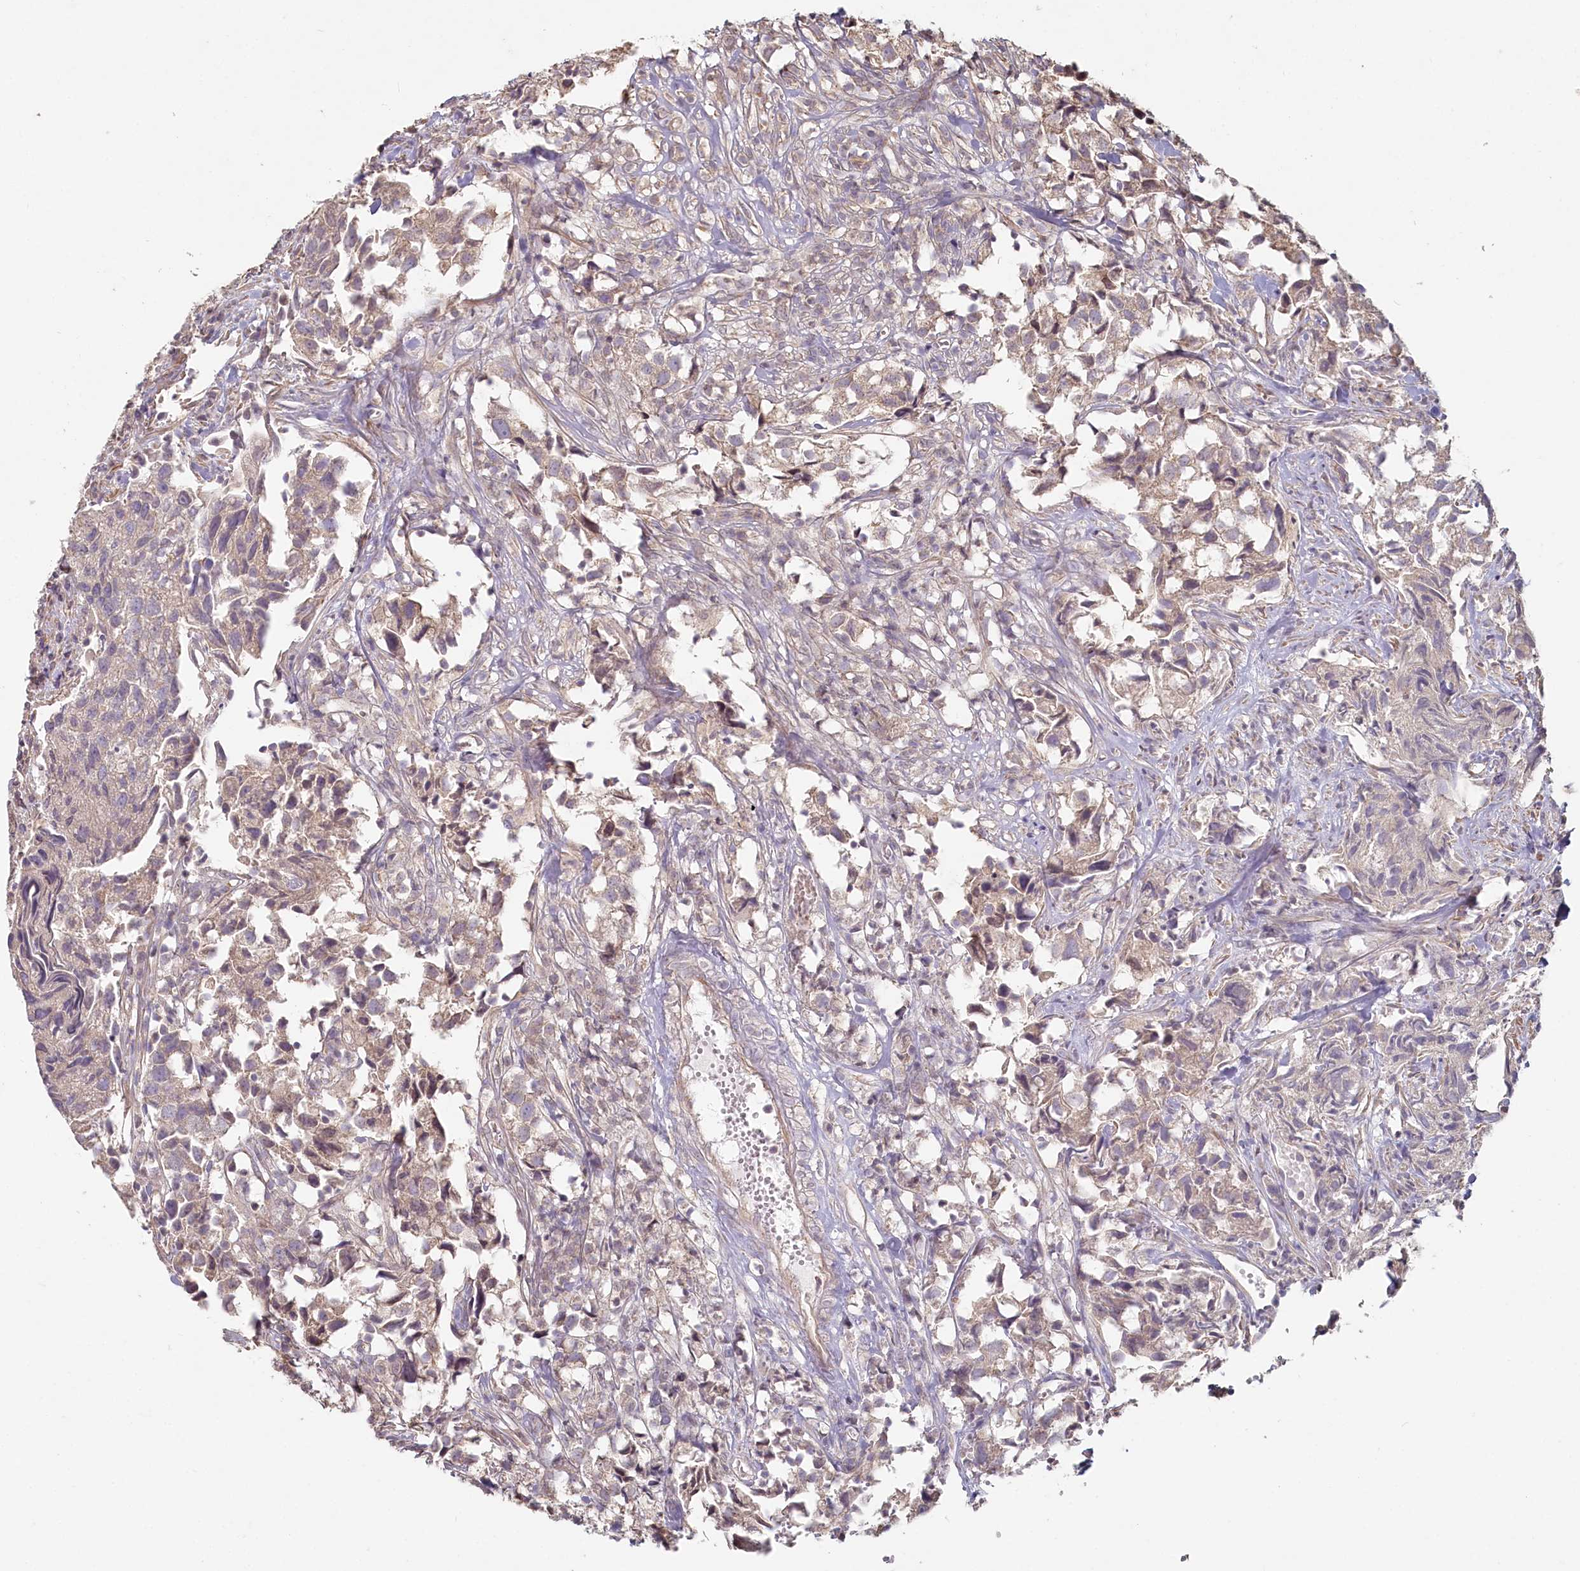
{"staining": {"intensity": "weak", "quantity": "<25%", "location": "cytoplasmic/membranous"}, "tissue": "urothelial cancer", "cell_type": "Tumor cells", "image_type": "cancer", "snomed": [{"axis": "morphology", "description": "Urothelial carcinoma, High grade"}, {"axis": "topography", "description": "Urinary bladder"}], "caption": "Immunohistochemistry photomicrograph of high-grade urothelial carcinoma stained for a protein (brown), which shows no positivity in tumor cells. (DAB immunohistochemistry (IHC), high magnification).", "gene": "TCHP", "patient": {"sex": "female", "age": 75}}